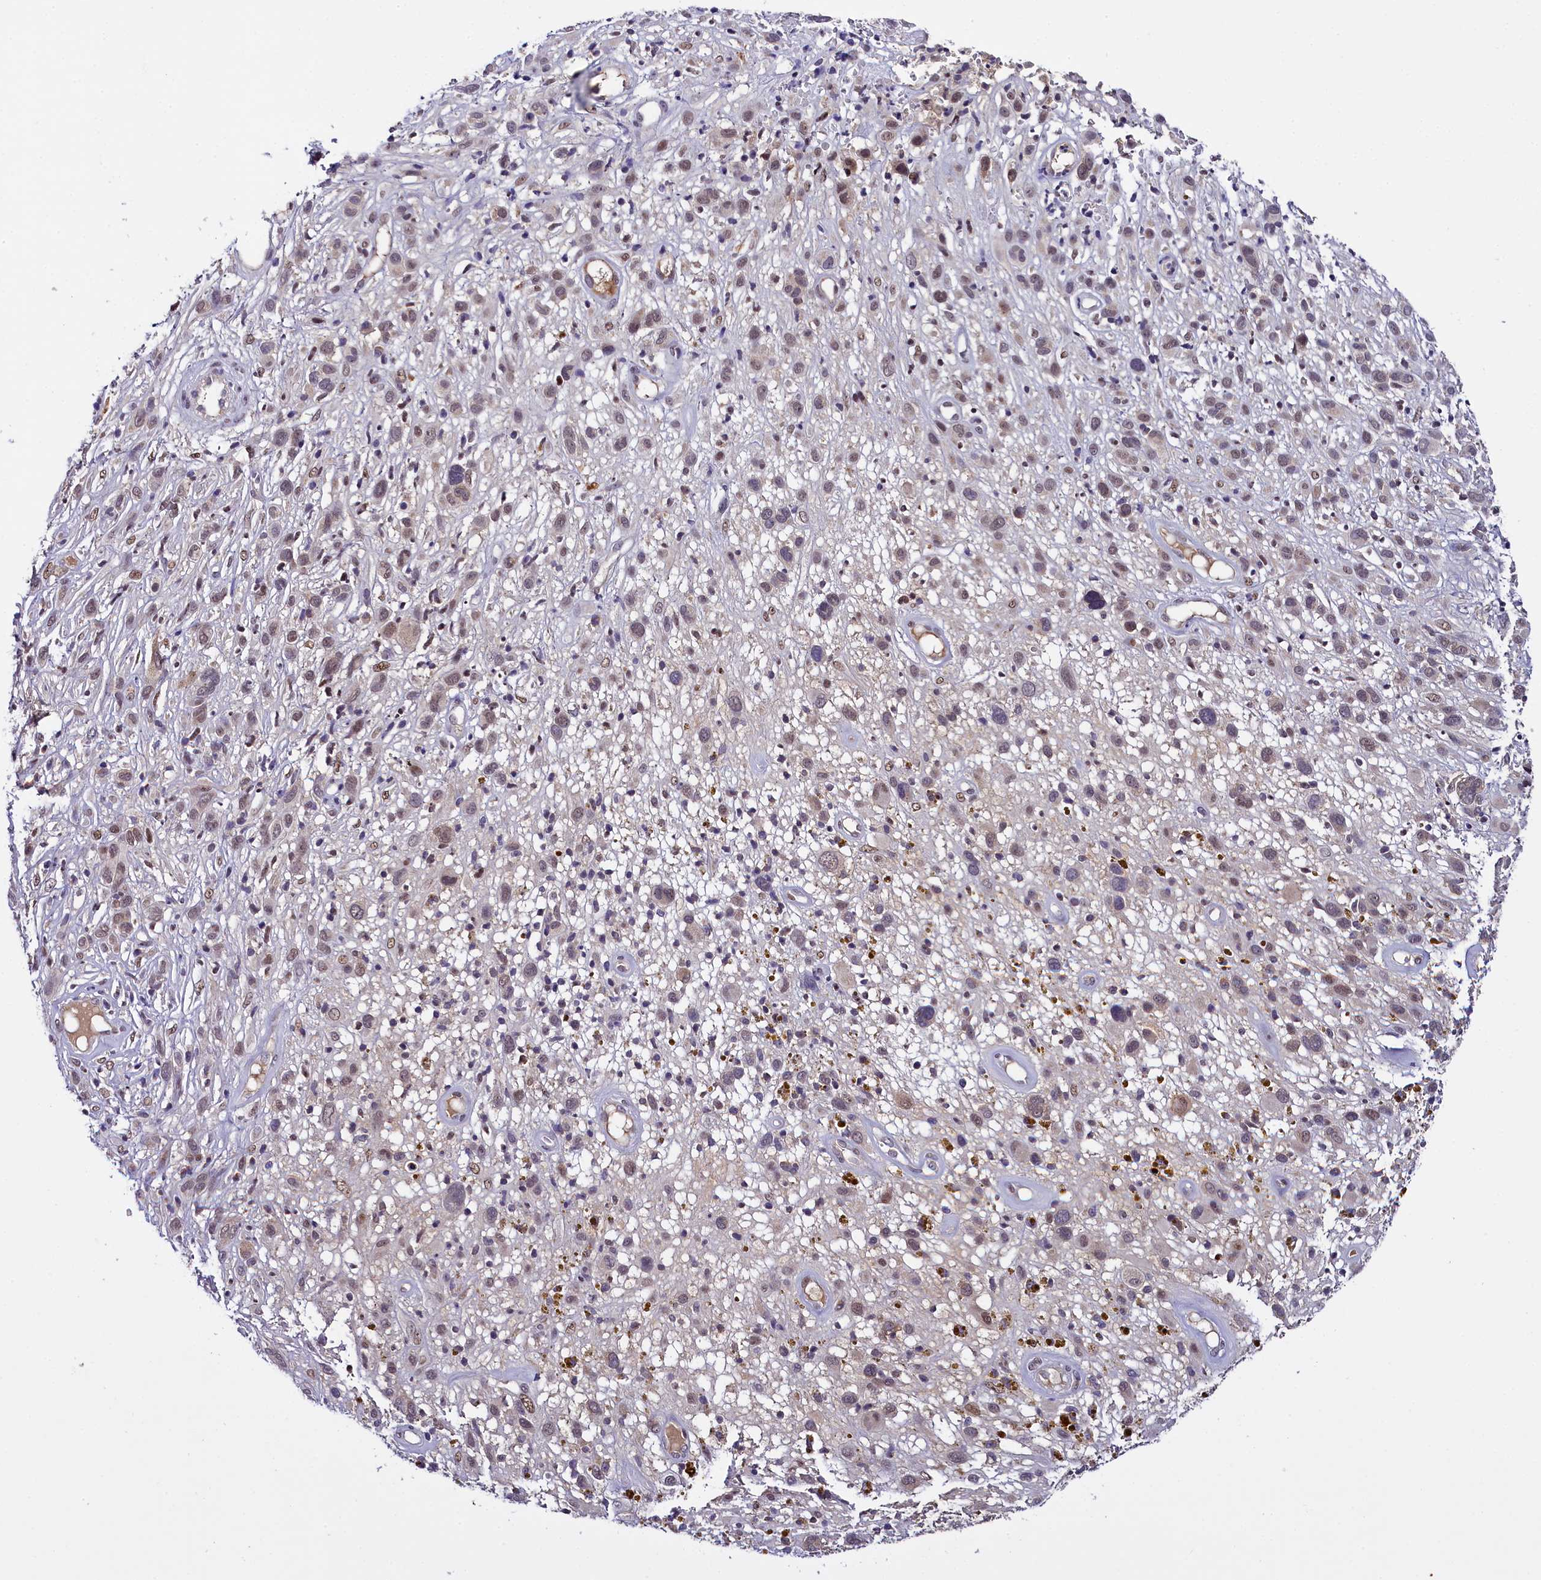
{"staining": {"intensity": "moderate", "quantity": "<25%", "location": "cytoplasmic/membranous,nuclear"}, "tissue": "melanoma", "cell_type": "Tumor cells", "image_type": "cancer", "snomed": [{"axis": "morphology", "description": "Malignant melanoma, NOS"}, {"axis": "topography", "description": "Skin of trunk"}], "caption": "A histopathology image of human melanoma stained for a protein reveals moderate cytoplasmic/membranous and nuclear brown staining in tumor cells.", "gene": "ENKD1", "patient": {"sex": "male", "age": 71}}